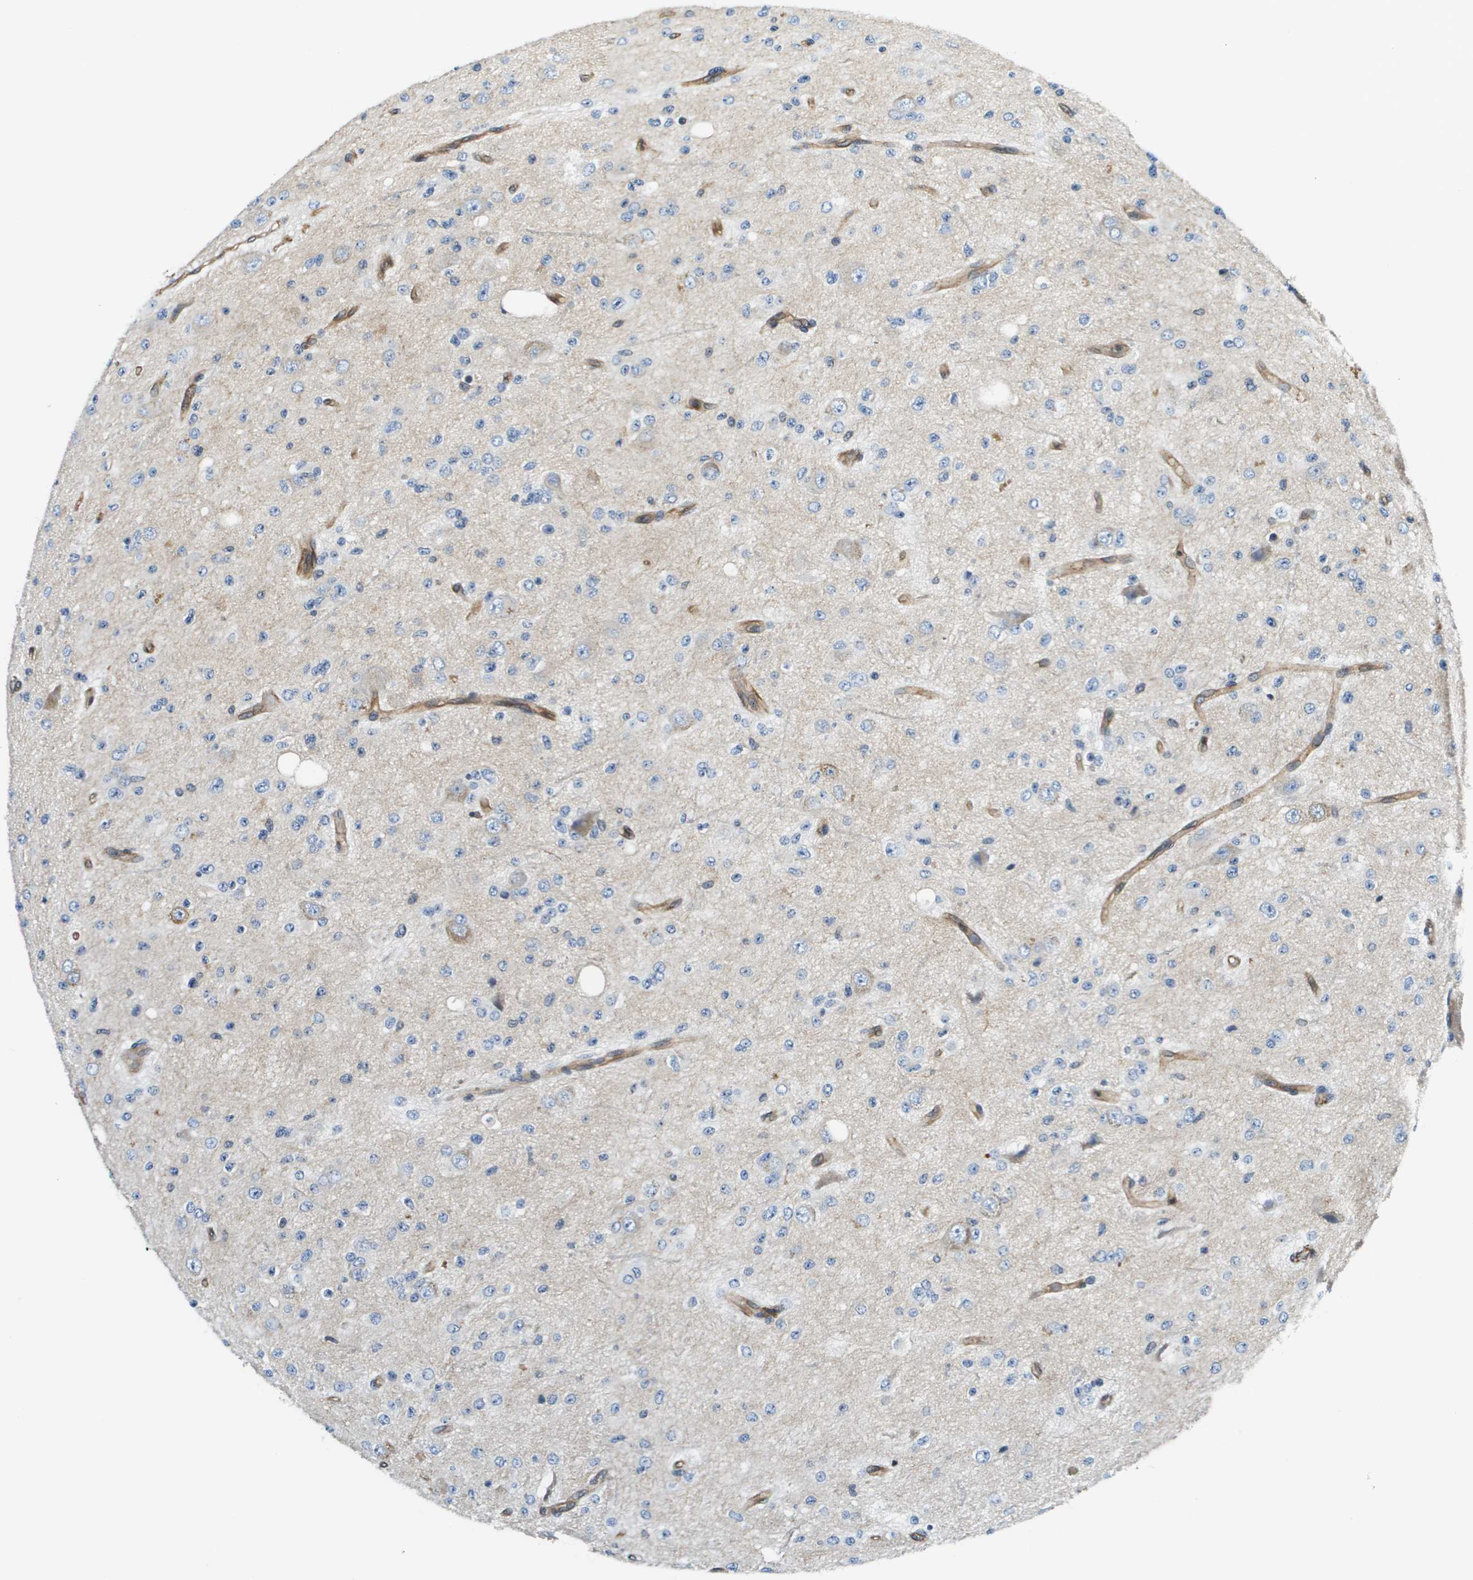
{"staining": {"intensity": "negative", "quantity": "none", "location": "none"}, "tissue": "glioma", "cell_type": "Tumor cells", "image_type": "cancer", "snomed": [{"axis": "morphology", "description": "Glioma, malignant, High grade"}, {"axis": "topography", "description": "pancreas cauda"}], "caption": "Micrograph shows no significant protein staining in tumor cells of malignant glioma (high-grade).", "gene": "ESYT1", "patient": {"sex": "male", "age": 60}}